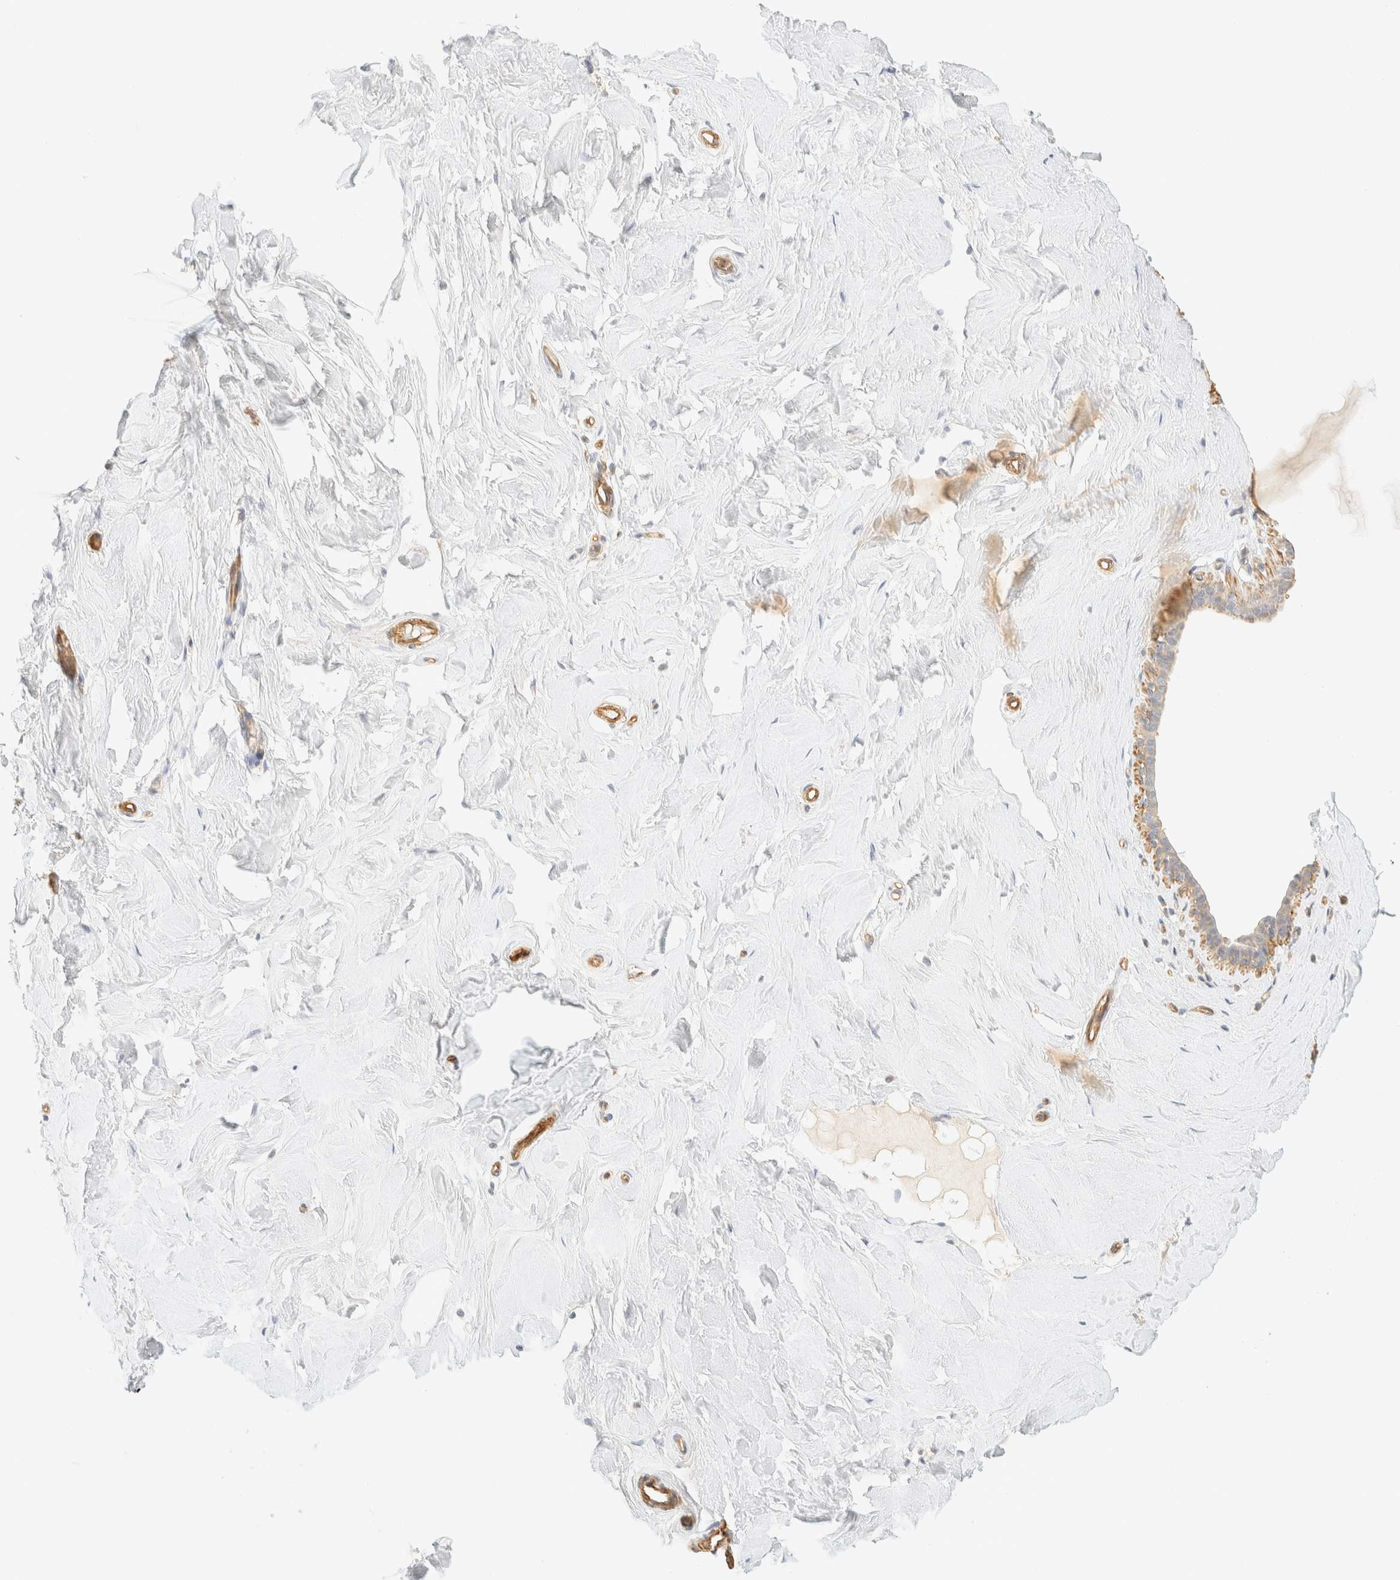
{"staining": {"intensity": "negative", "quantity": "none", "location": "none"}, "tissue": "breast", "cell_type": "Adipocytes", "image_type": "normal", "snomed": [{"axis": "morphology", "description": "Normal tissue, NOS"}, {"axis": "topography", "description": "Breast"}], "caption": "The image exhibits no significant staining in adipocytes of breast.", "gene": "OTOP2", "patient": {"sex": "female", "age": 23}}